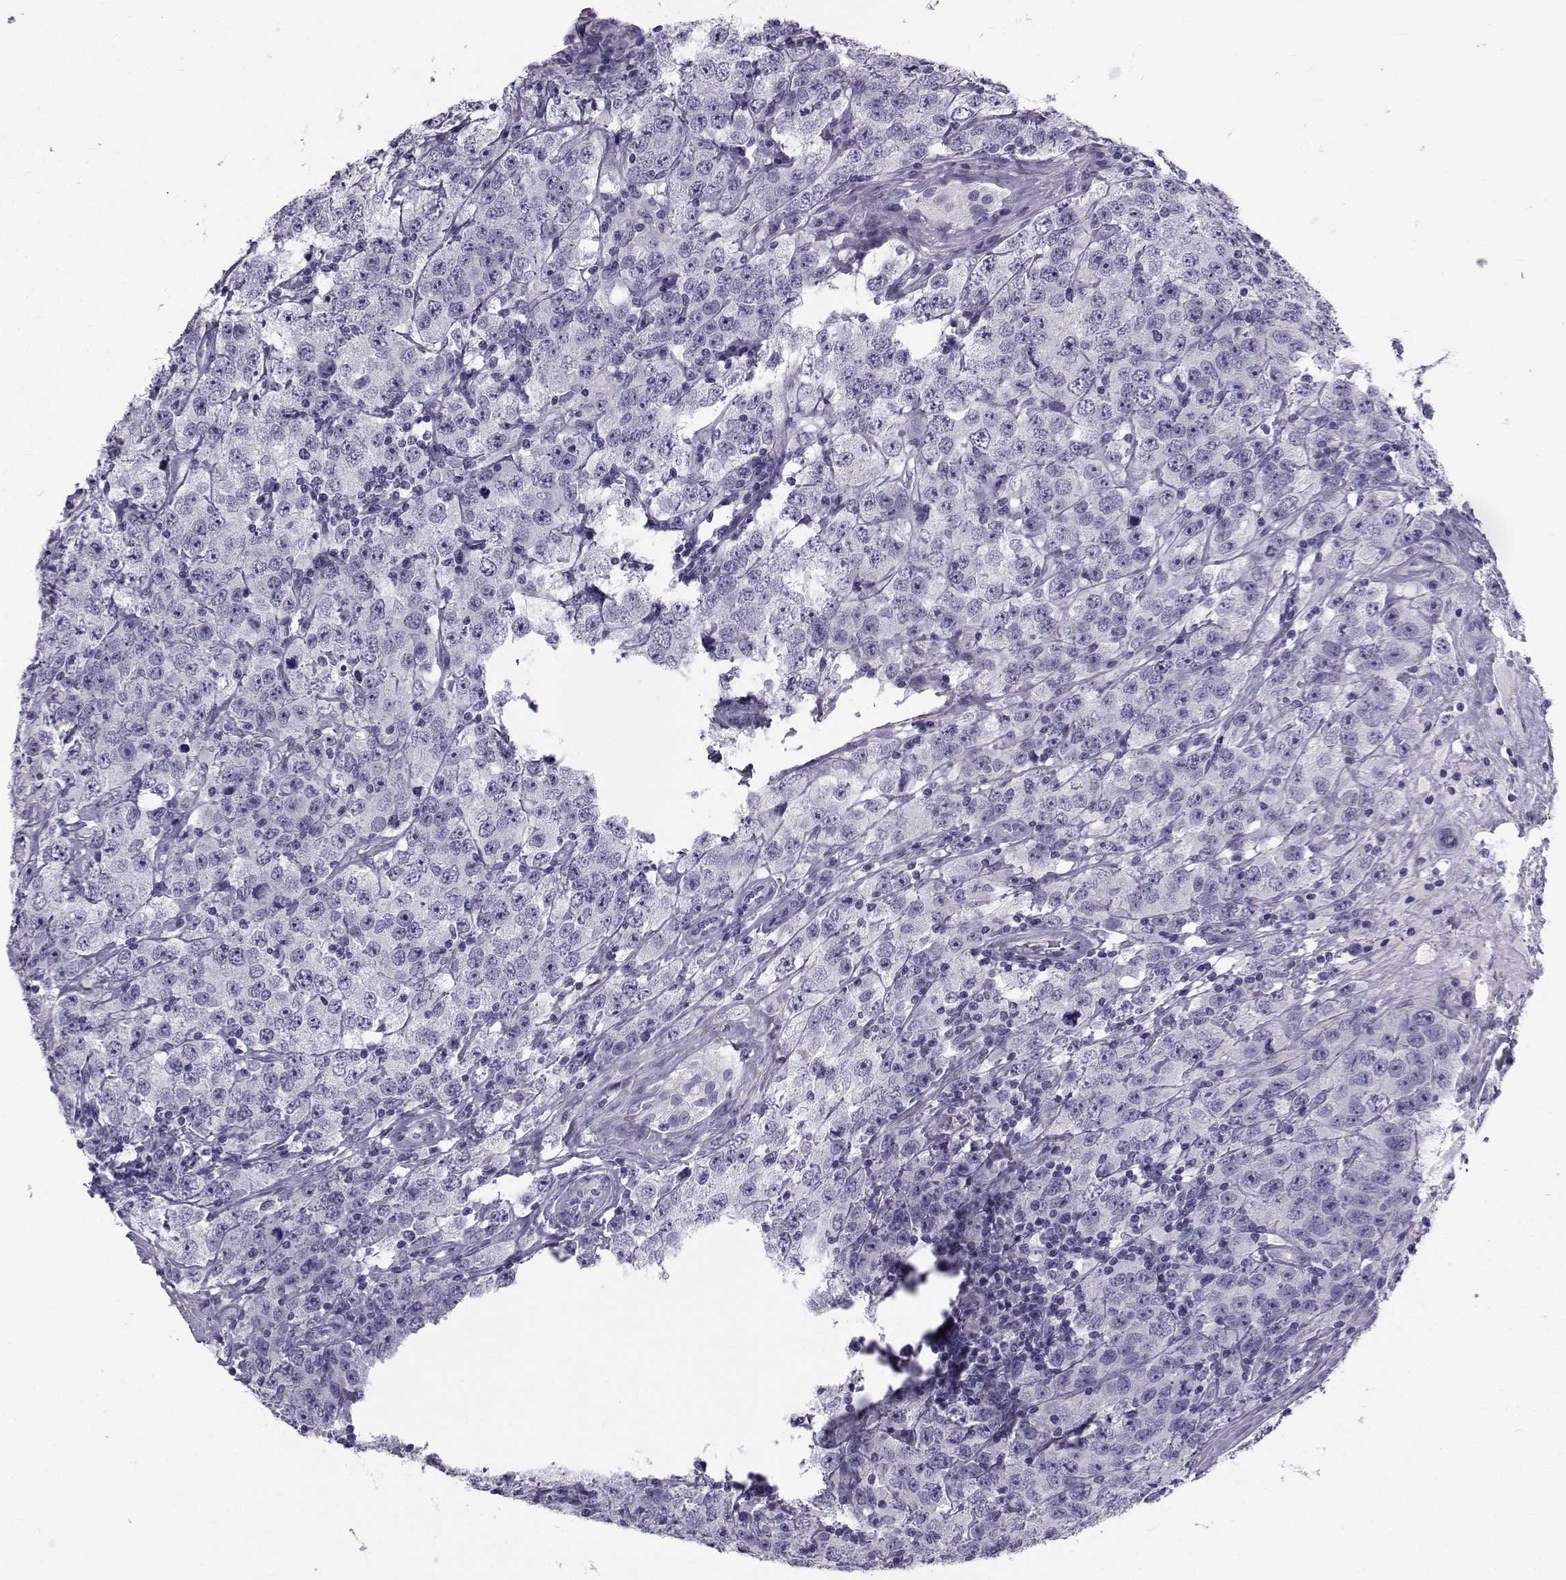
{"staining": {"intensity": "negative", "quantity": "none", "location": "none"}, "tissue": "testis cancer", "cell_type": "Tumor cells", "image_type": "cancer", "snomed": [{"axis": "morphology", "description": "Seminoma, NOS"}, {"axis": "topography", "description": "Testis"}], "caption": "Testis seminoma was stained to show a protein in brown. There is no significant expression in tumor cells.", "gene": "SPANXD", "patient": {"sex": "male", "age": 52}}